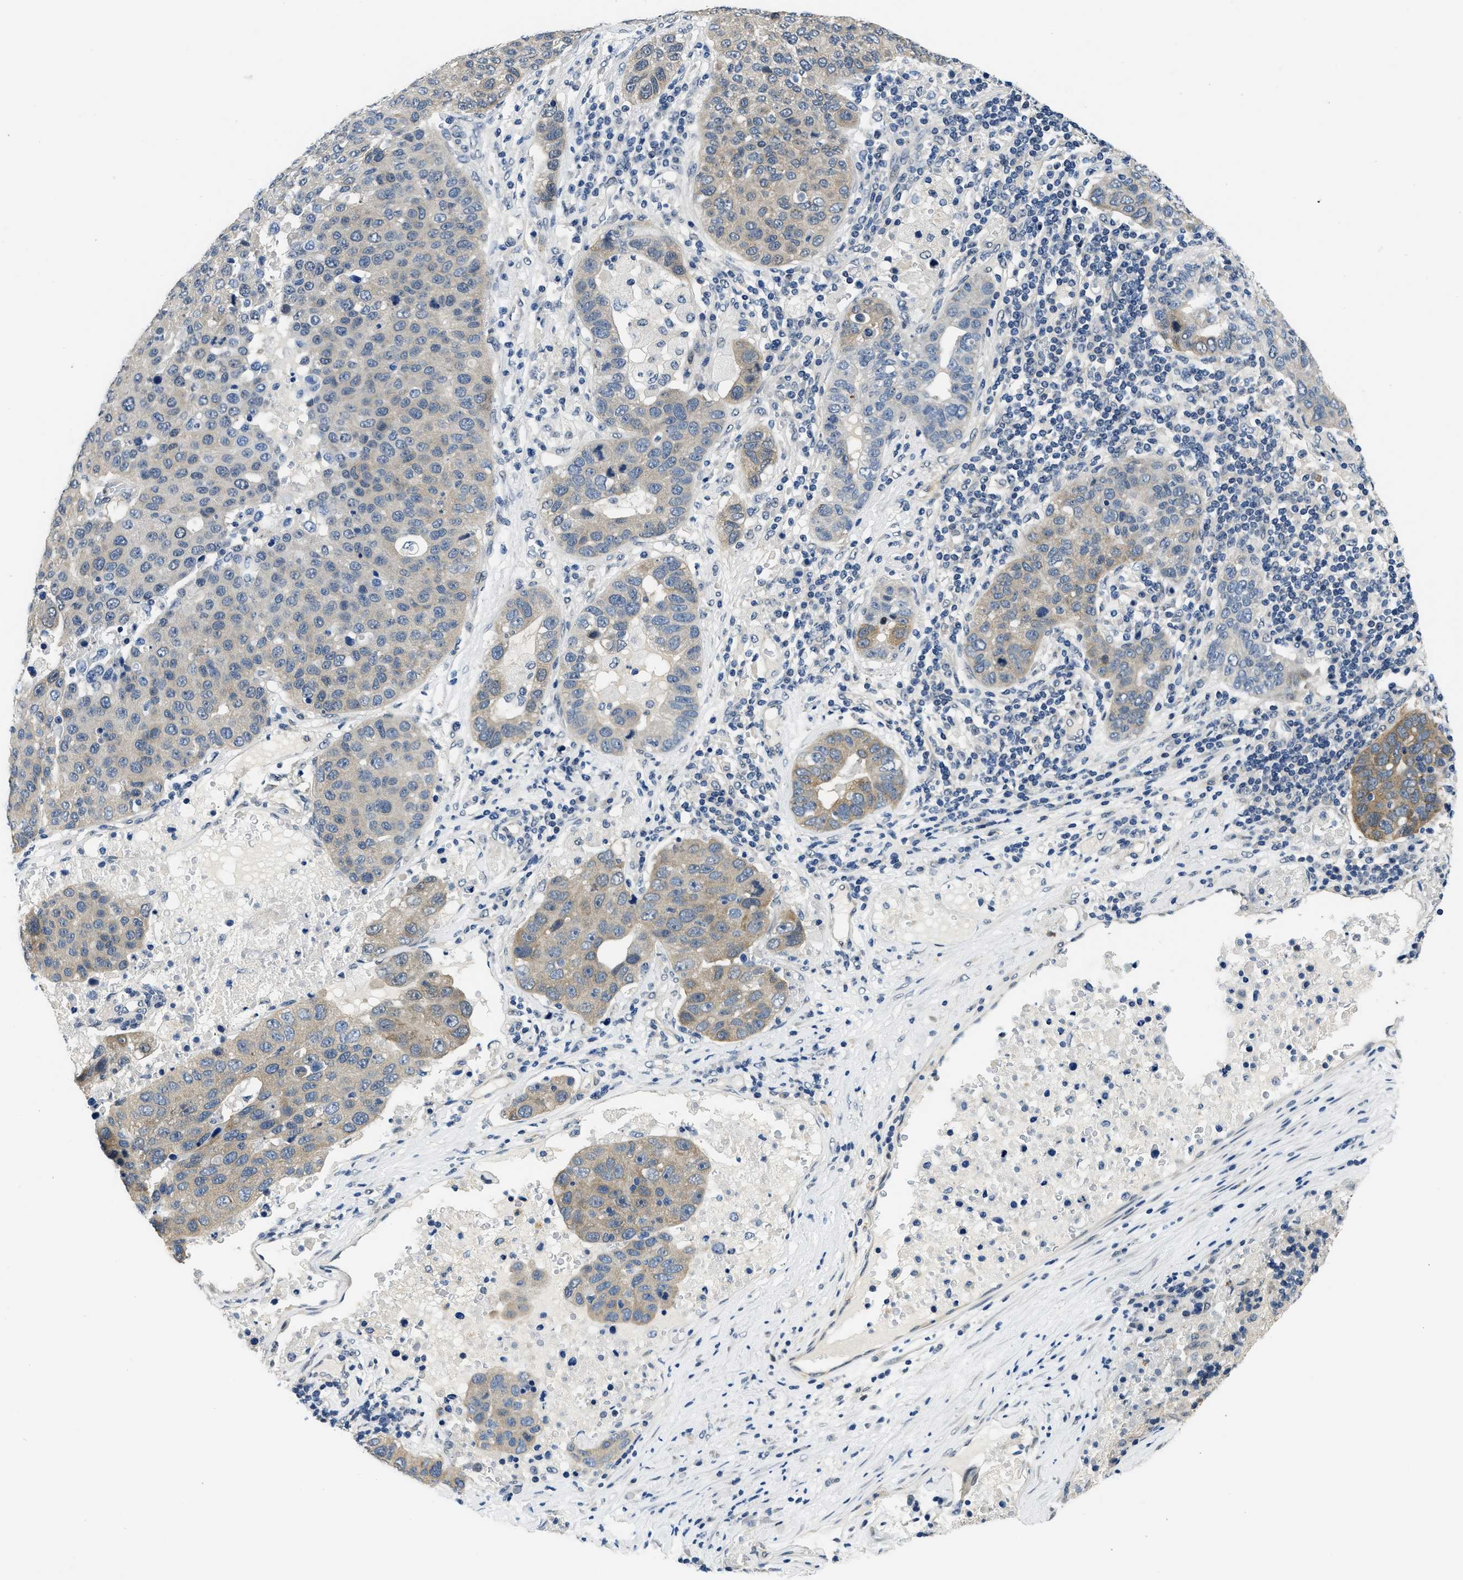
{"staining": {"intensity": "moderate", "quantity": "25%-75%", "location": "cytoplasmic/membranous"}, "tissue": "pancreatic cancer", "cell_type": "Tumor cells", "image_type": "cancer", "snomed": [{"axis": "morphology", "description": "Adenocarcinoma, NOS"}, {"axis": "topography", "description": "Pancreas"}], "caption": "A micrograph of human adenocarcinoma (pancreatic) stained for a protein reveals moderate cytoplasmic/membranous brown staining in tumor cells.", "gene": "SMAD4", "patient": {"sex": "female", "age": 61}}